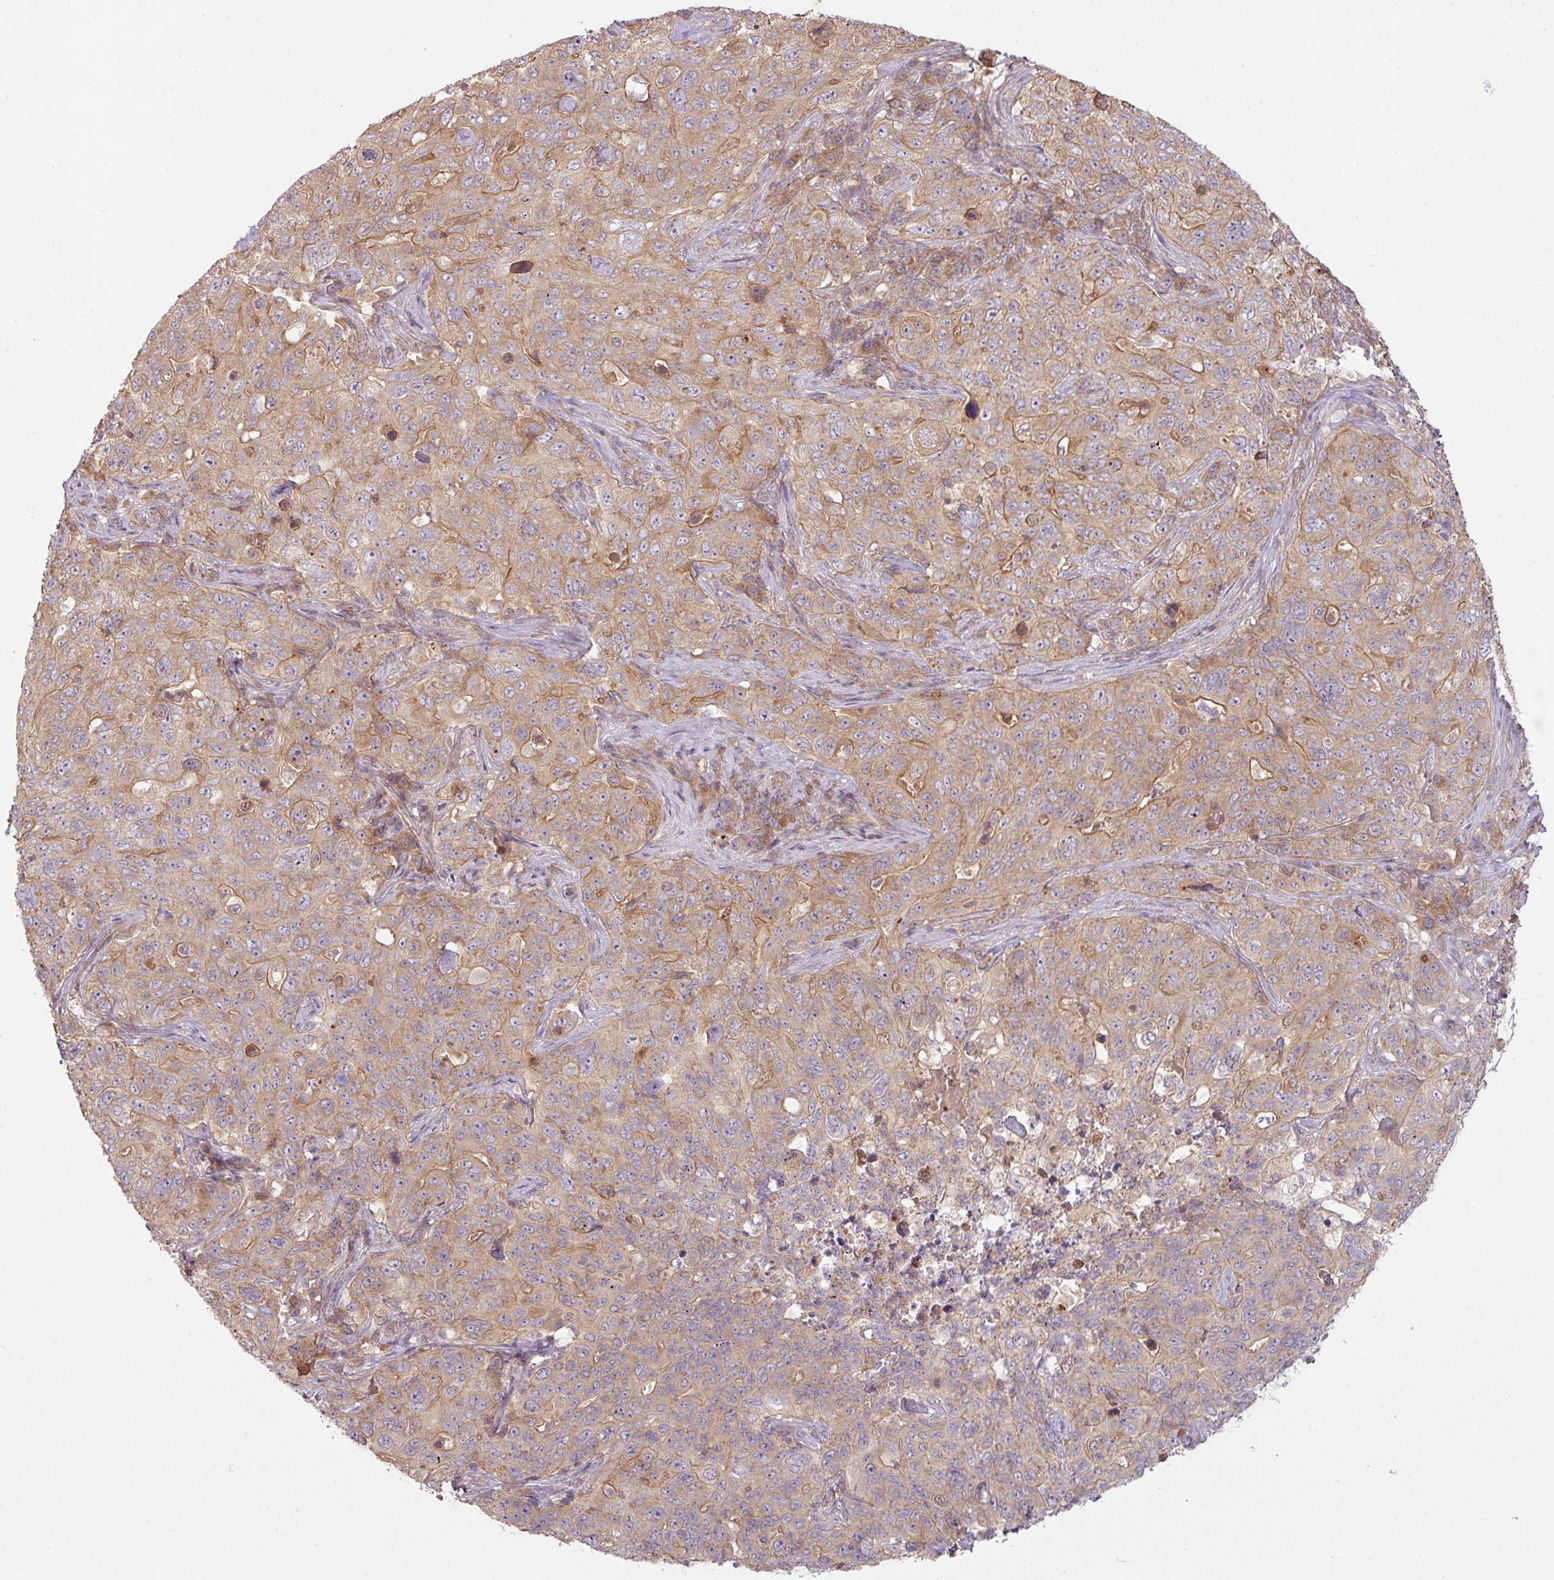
{"staining": {"intensity": "moderate", "quantity": "25%-75%", "location": "cytoplasmic/membranous"}, "tissue": "pancreatic cancer", "cell_type": "Tumor cells", "image_type": "cancer", "snomed": [{"axis": "morphology", "description": "Adenocarcinoma, NOS"}, {"axis": "topography", "description": "Pancreas"}], "caption": "Moderate cytoplasmic/membranous positivity is appreciated in approximately 25%-75% of tumor cells in pancreatic cancer.", "gene": "RNF31", "patient": {"sex": "male", "age": 68}}